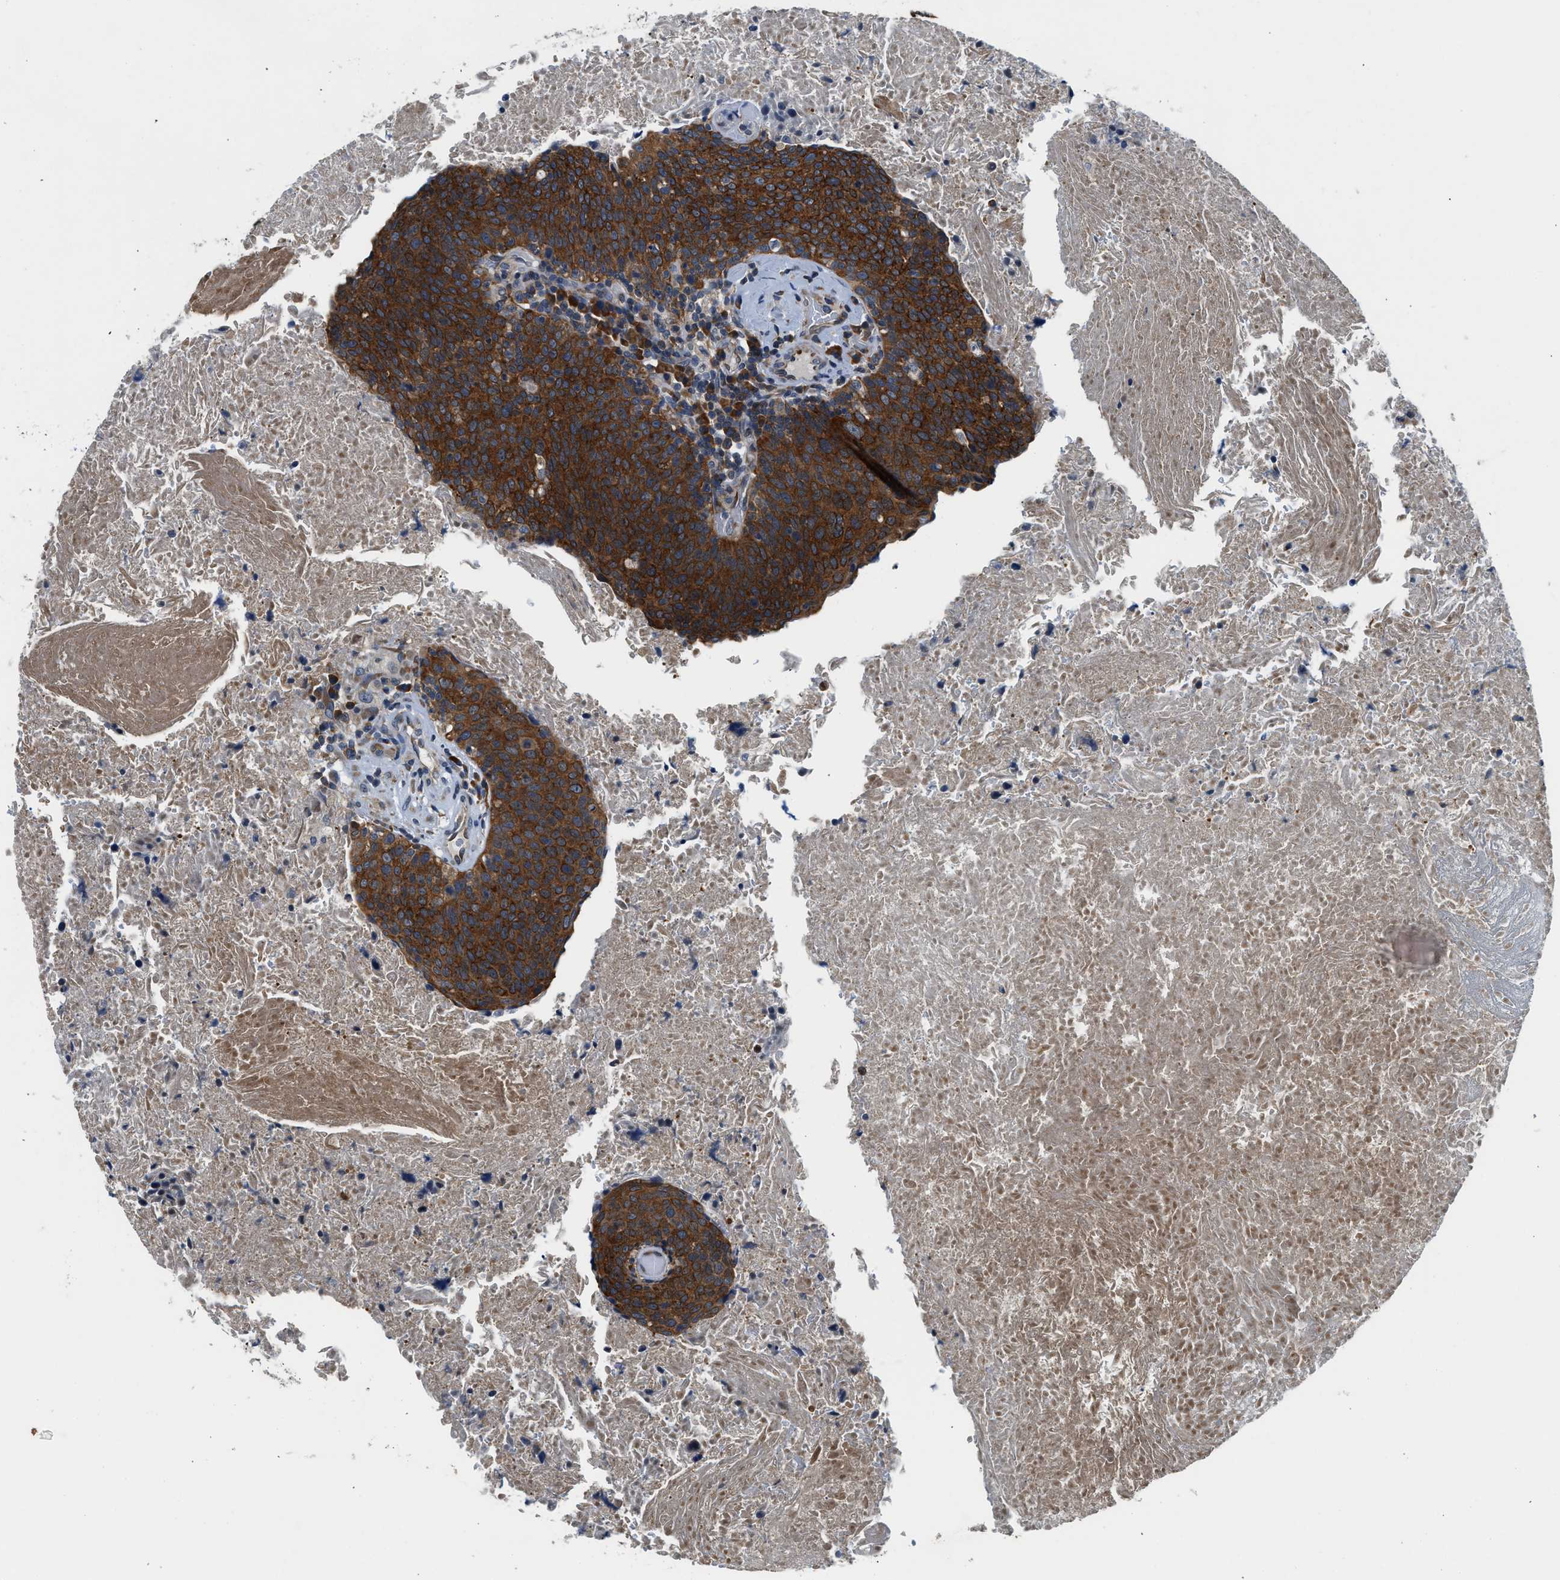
{"staining": {"intensity": "strong", "quantity": ">75%", "location": "cytoplasmic/membranous"}, "tissue": "head and neck cancer", "cell_type": "Tumor cells", "image_type": "cancer", "snomed": [{"axis": "morphology", "description": "Squamous cell carcinoma, NOS"}, {"axis": "morphology", "description": "Squamous cell carcinoma, metastatic, NOS"}, {"axis": "topography", "description": "Lymph node"}, {"axis": "topography", "description": "Head-Neck"}], "caption": "A high-resolution histopathology image shows immunohistochemistry staining of head and neck squamous cell carcinoma, which exhibits strong cytoplasmic/membranous expression in approximately >75% of tumor cells.", "gene": "PA2G4", "patient": {"sex": "male", "age": 62}}